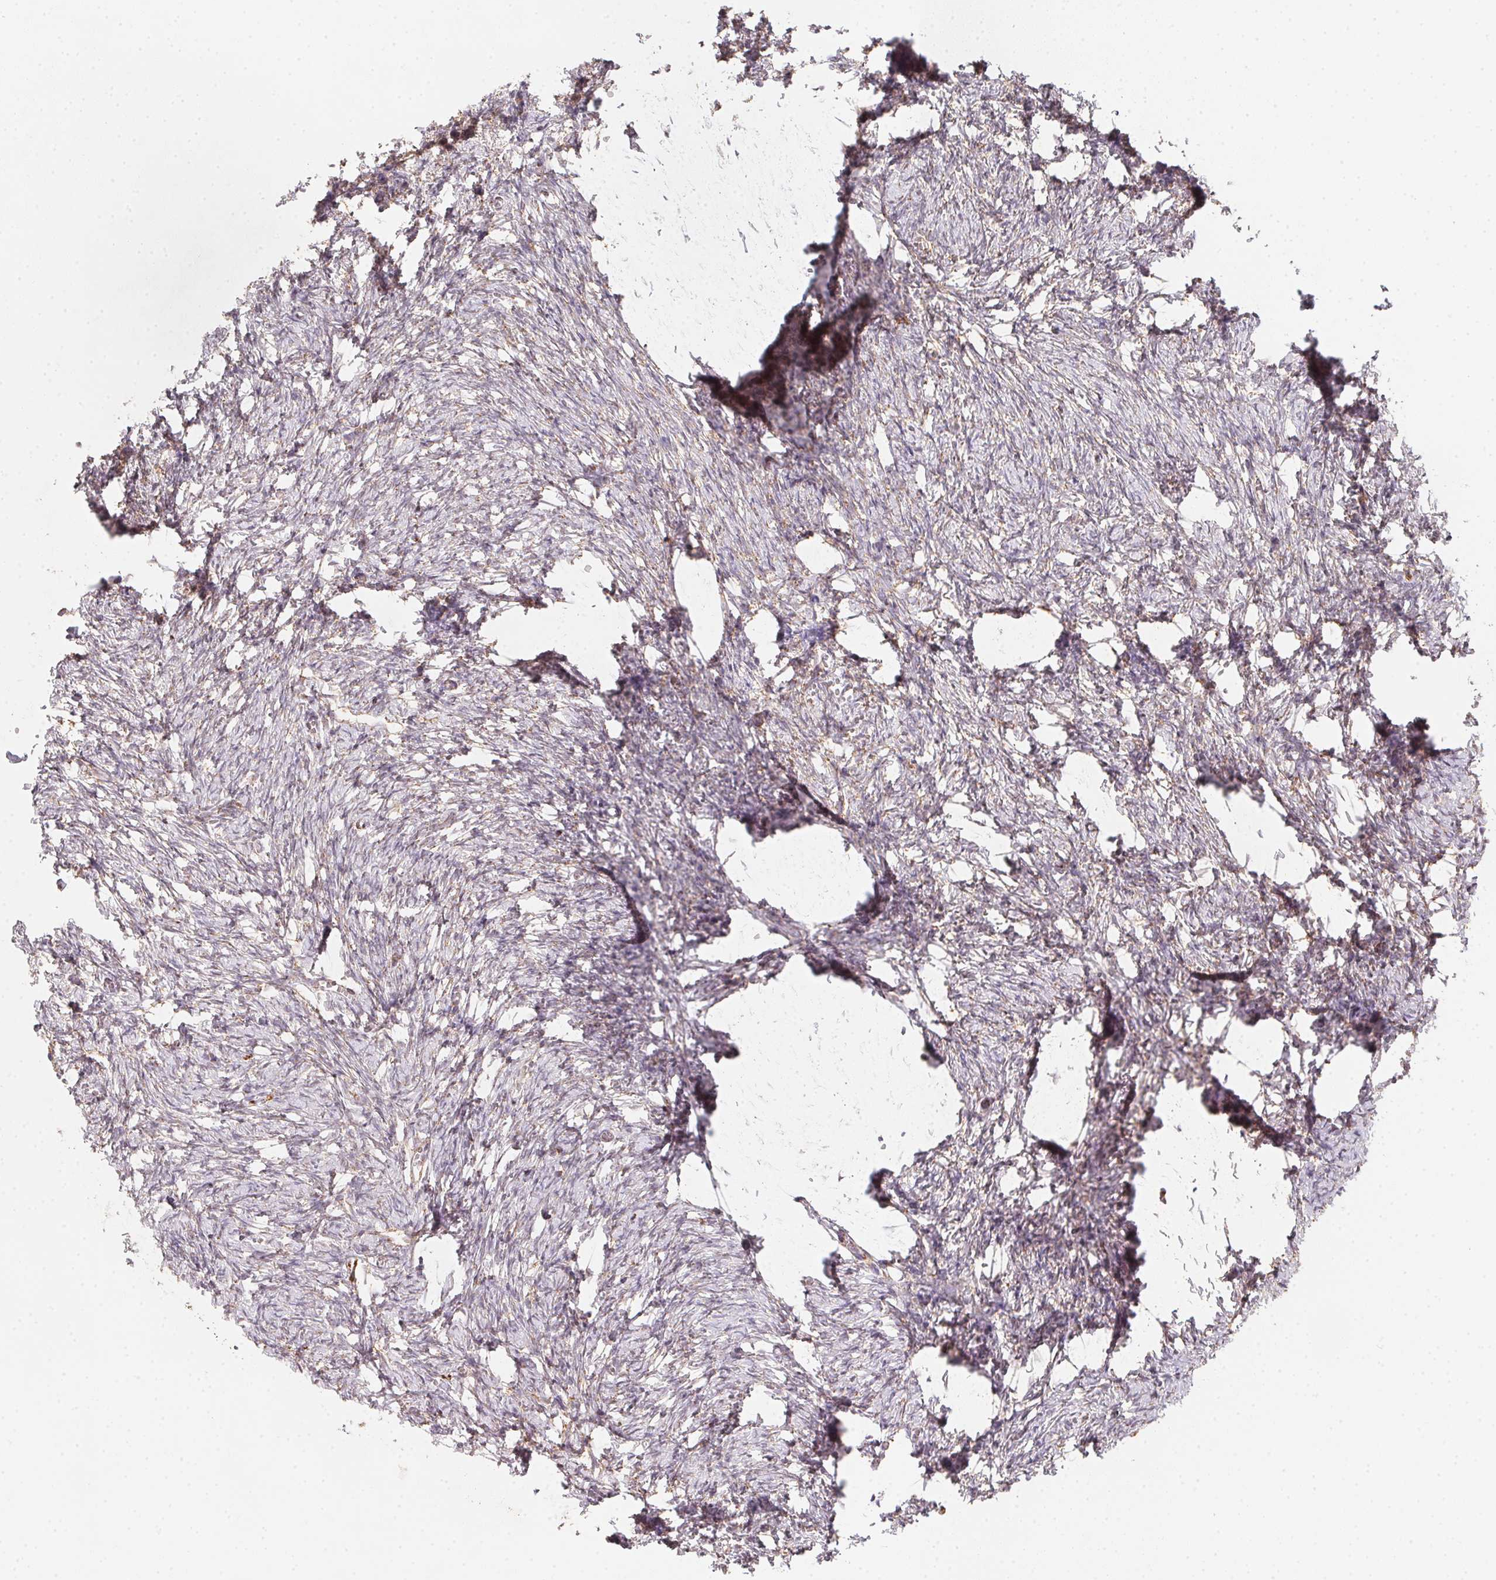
{"staining": {"intensity": "strong", "quantity": ">75%", "location": "cytoplasmic/membranous"}, "tissue": "ovary", "cell_type": "Follicle cells", "image_type": "normal", "snomed": [{"axis": "morphology", "description": "Normal tissue, NOS"}, {"axis": "topography", "description": "Ovary"}], "caption": "Protein analysis of normal ovary reveals strong cytoplasmic/membranous positivity in approximately >75% of follicle cells. (brown staining indicates protein expression, while blue staining denotes nuclei).", "gene": "NDUFS6", "patient": {"sex": "female", "age": 41}}